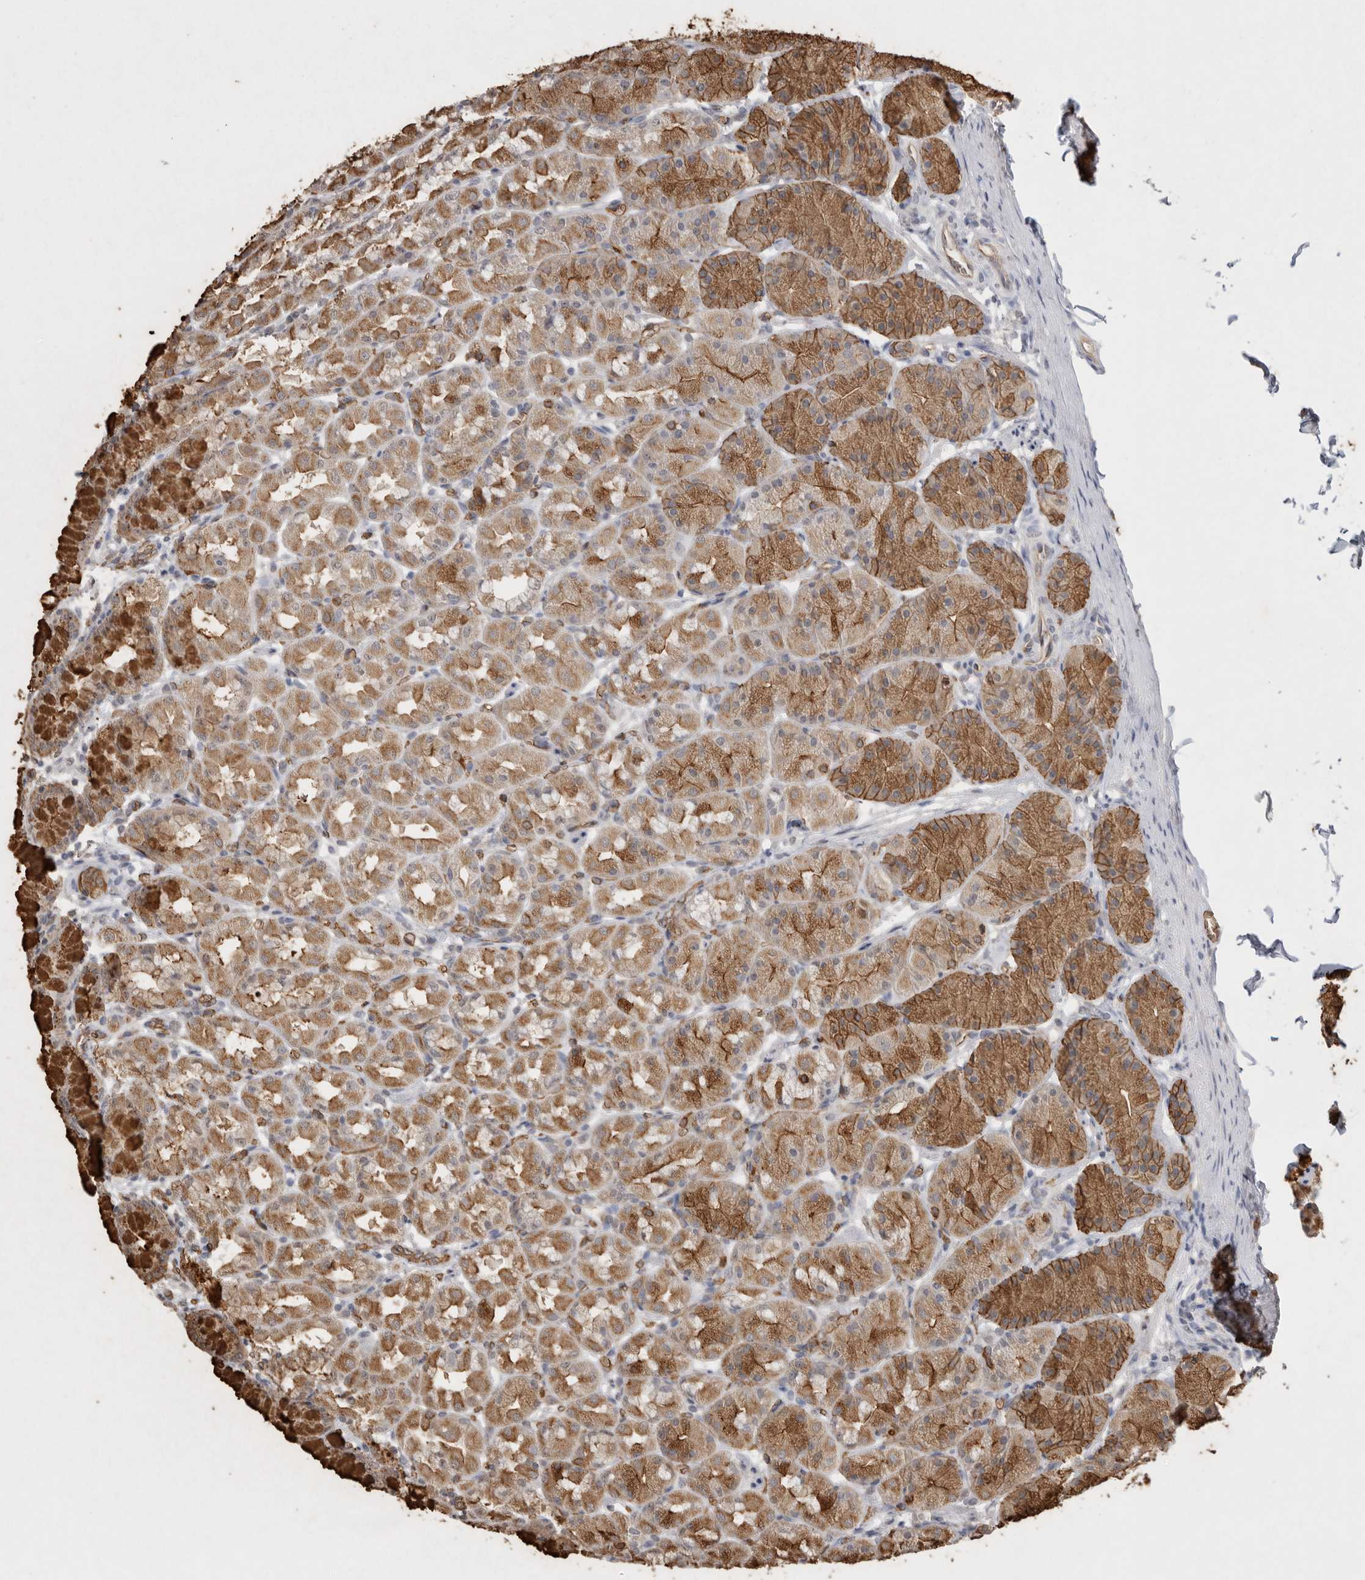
{"staining": {"intensity": "moderate", "quantity": ">75%", "location": "cytoplasmic/membranous"}, "tissue": "stomach", "cell_type": "Glandular cells", "image_type": "normal", "snomed": [{"axis": "morphology", "description": "Normal tissue, NOS"}, {"axis": "topography", "description": "Stomach"}], "caption": "About >75% of glandular cells in benign stomach demonstrate moderate cytoplasmic/membranous protein staining as visualized by brown immunohistochemical staining.", "gene": "IL27", "patient": {"sex": "male", "age": 42}}